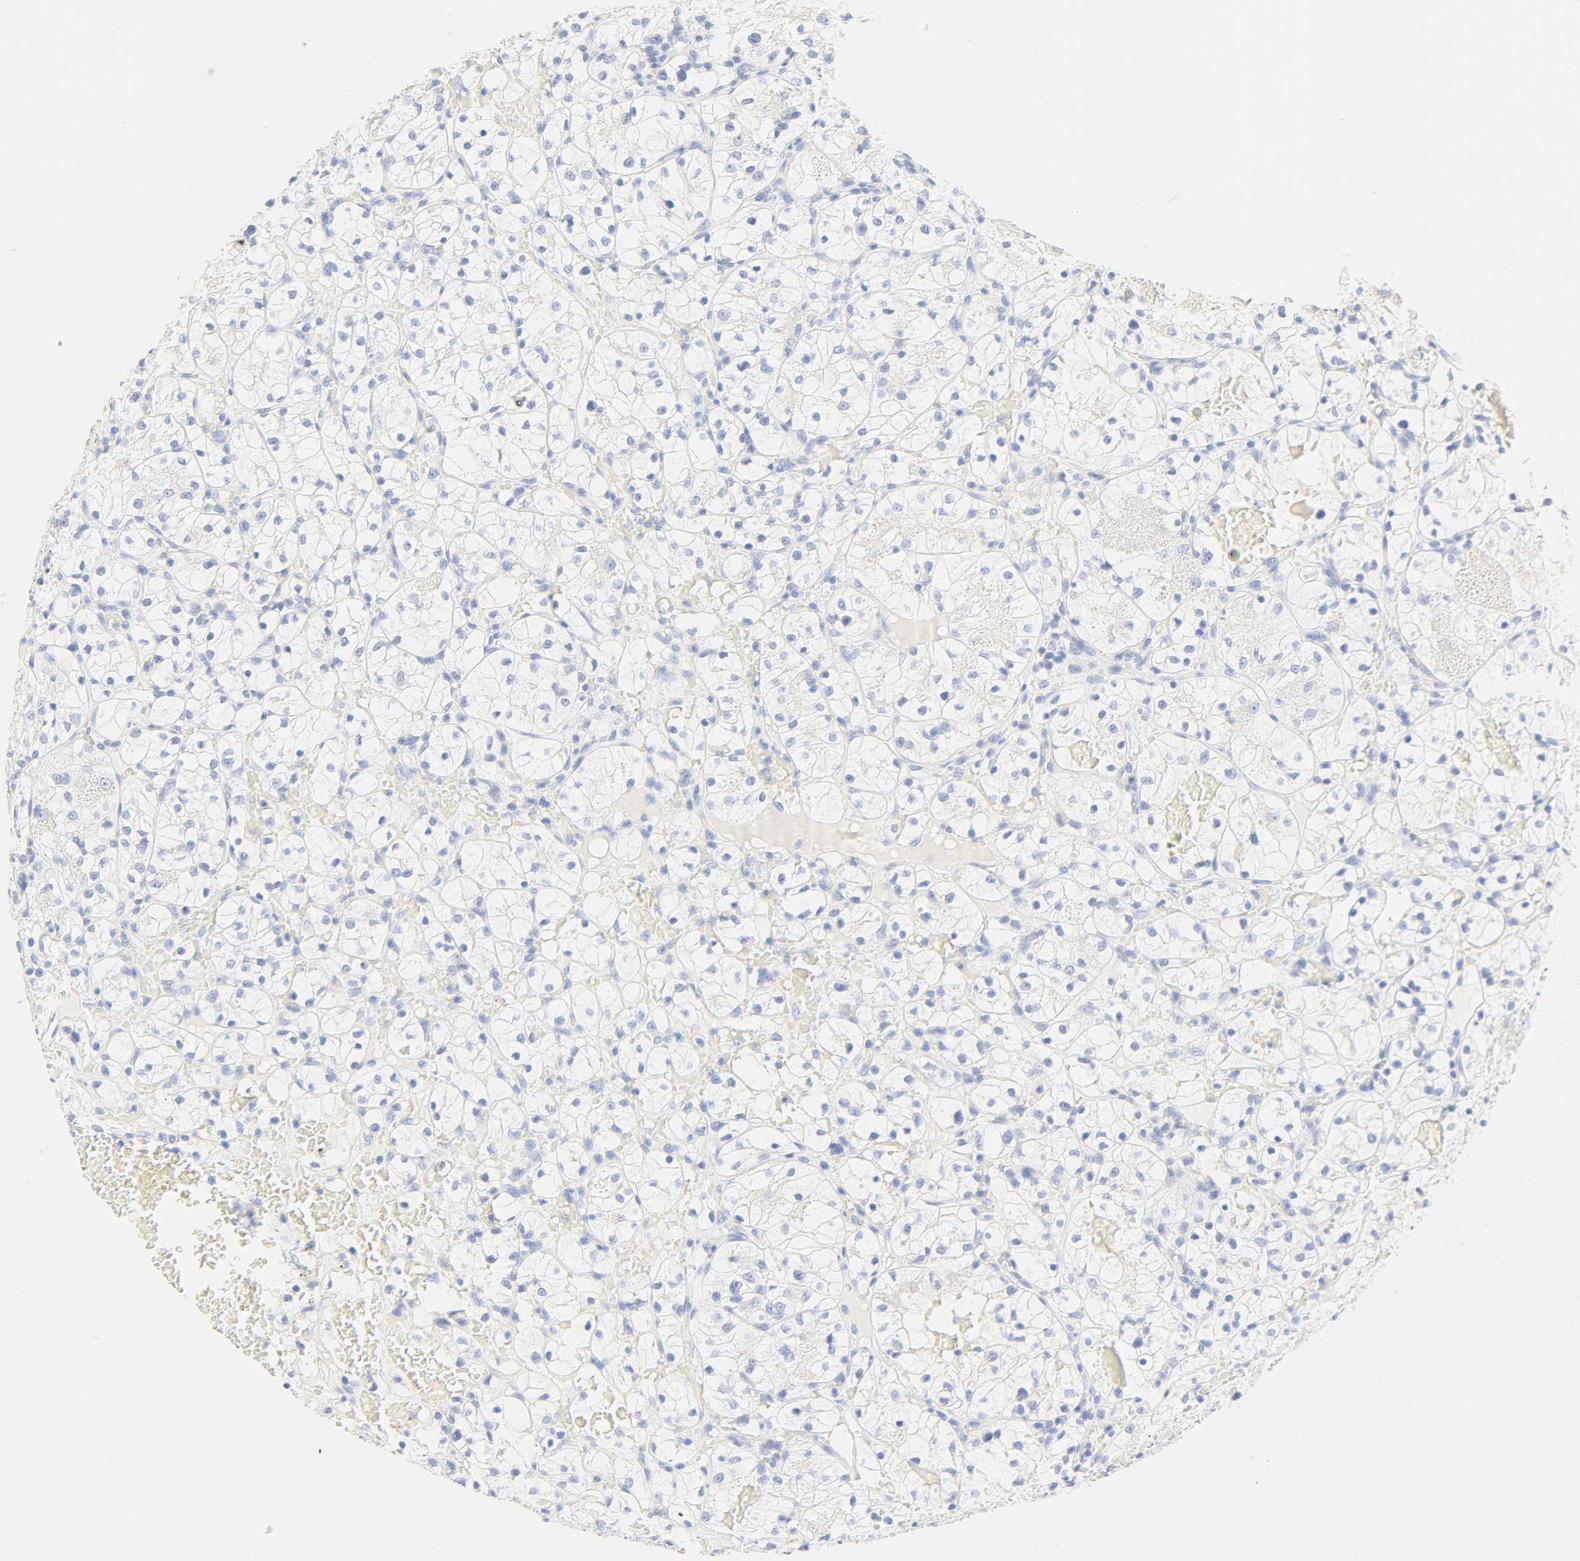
{"staining": {"intensity": "negative", "quantity": "none", "location": "none"}, "tissue": "renal cancer", "cell_type": "Tumor cells", "image_type": "cancer", "snomed": [{"axis": "morphology", "description": "Adenocarcinoma, NOS"}, {"axis": "topography", "description": "Kidney"}], "caption": "Tumor cells show no significant expression in renal cancer.", "gene": "SLCO1B3", "patient": {"sex": "female", "age": 60}}